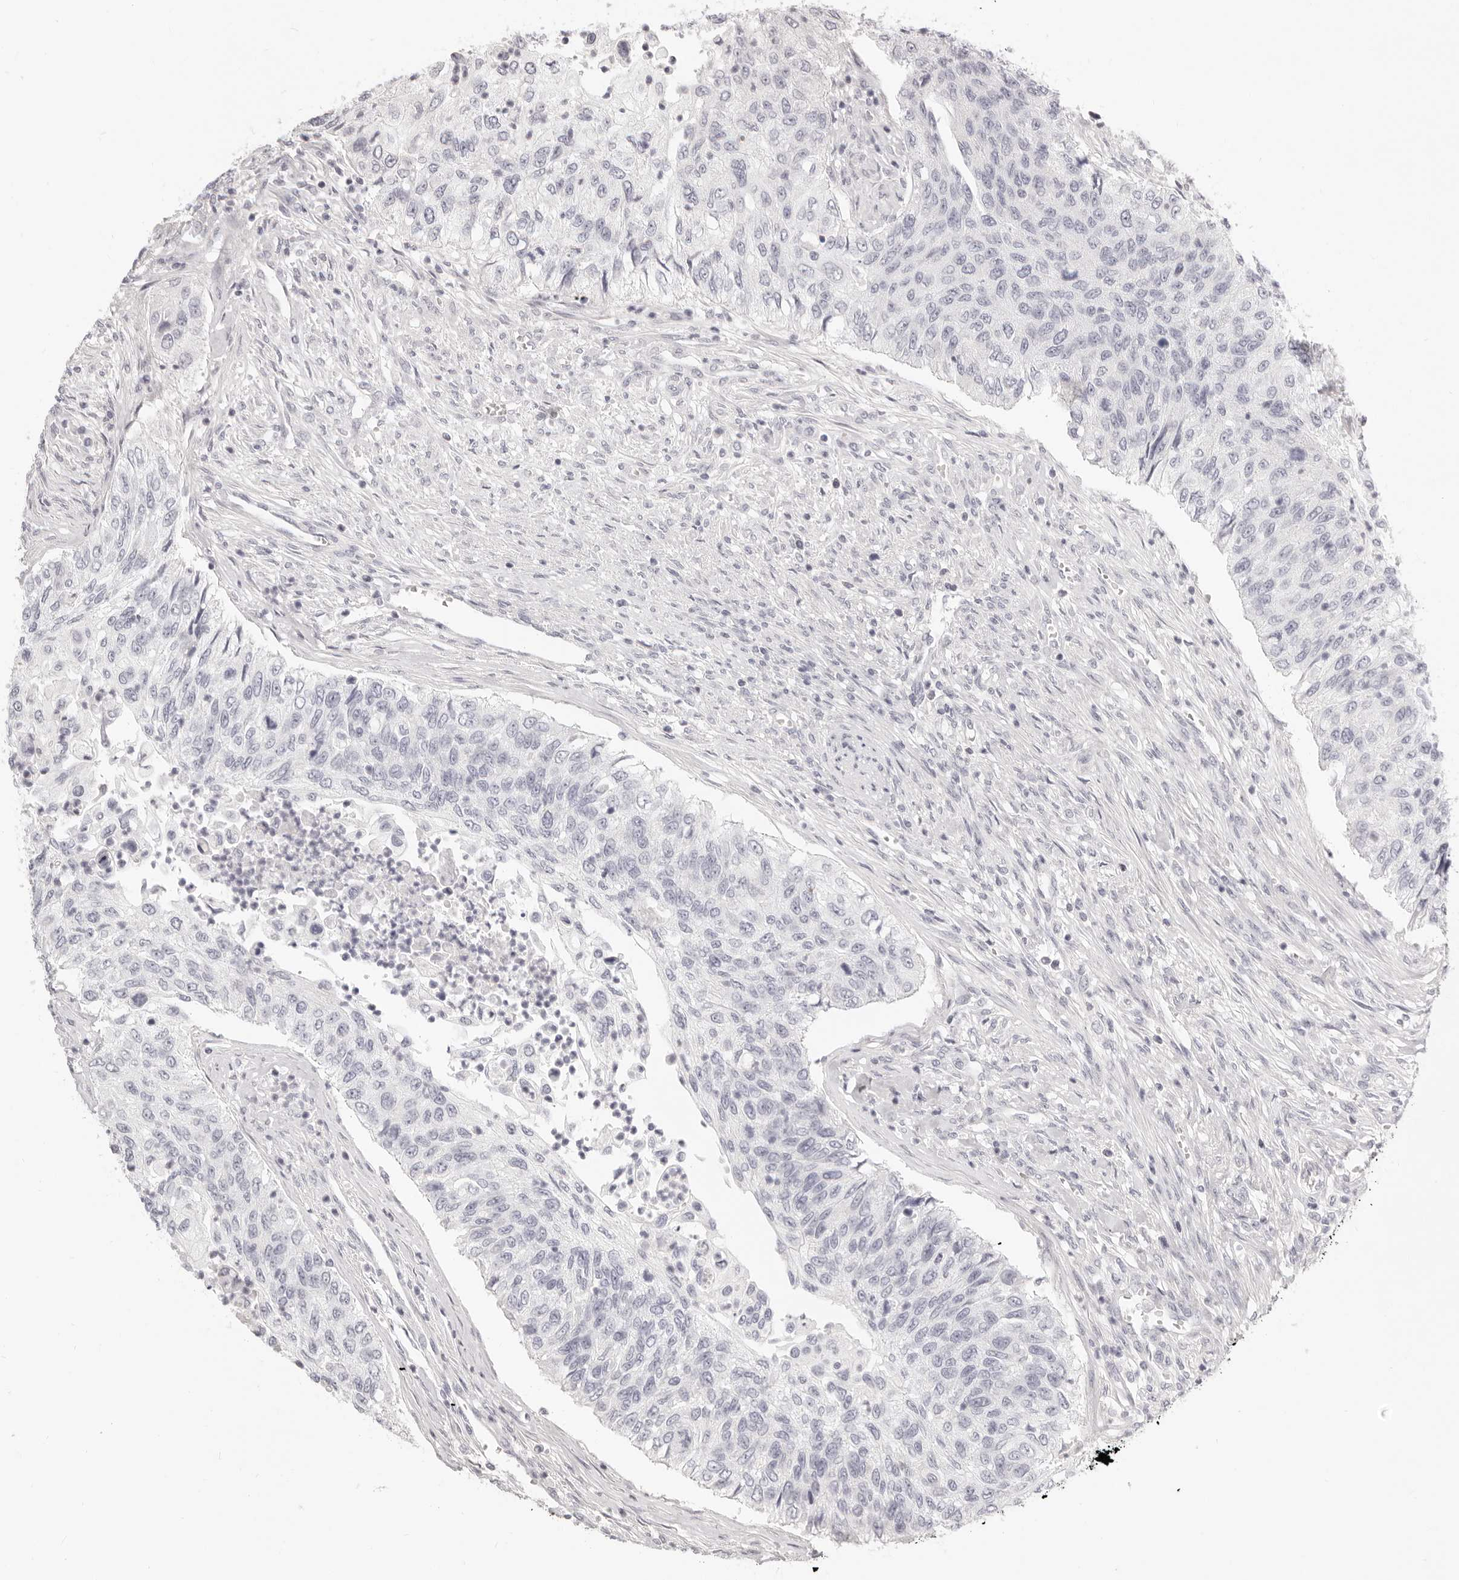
{"staining": {"intensity": "negative", "quantity": "none", "location": "none"}, "tissue": "urothelial cancer", "cell_type": "Tumor cells", "image_type": "cancer", "snomed": [{"axis": "morphology", "description": "Urothelial carcinoma, High grade"}, {"axis": "topography", "description": "Urinary bladder"}], "caption": "Urothelial carcinoma (high-grade) was stained to show a protein in brown. There is no significant positivity in tumor cells. (Stains: DAB immunohistochemistry with hematoxylin counter stain, Microscopy: brightfield microscopy at high magnification).", "gene": "FABP1", "patient": {"sex": "female", "age": 60}}